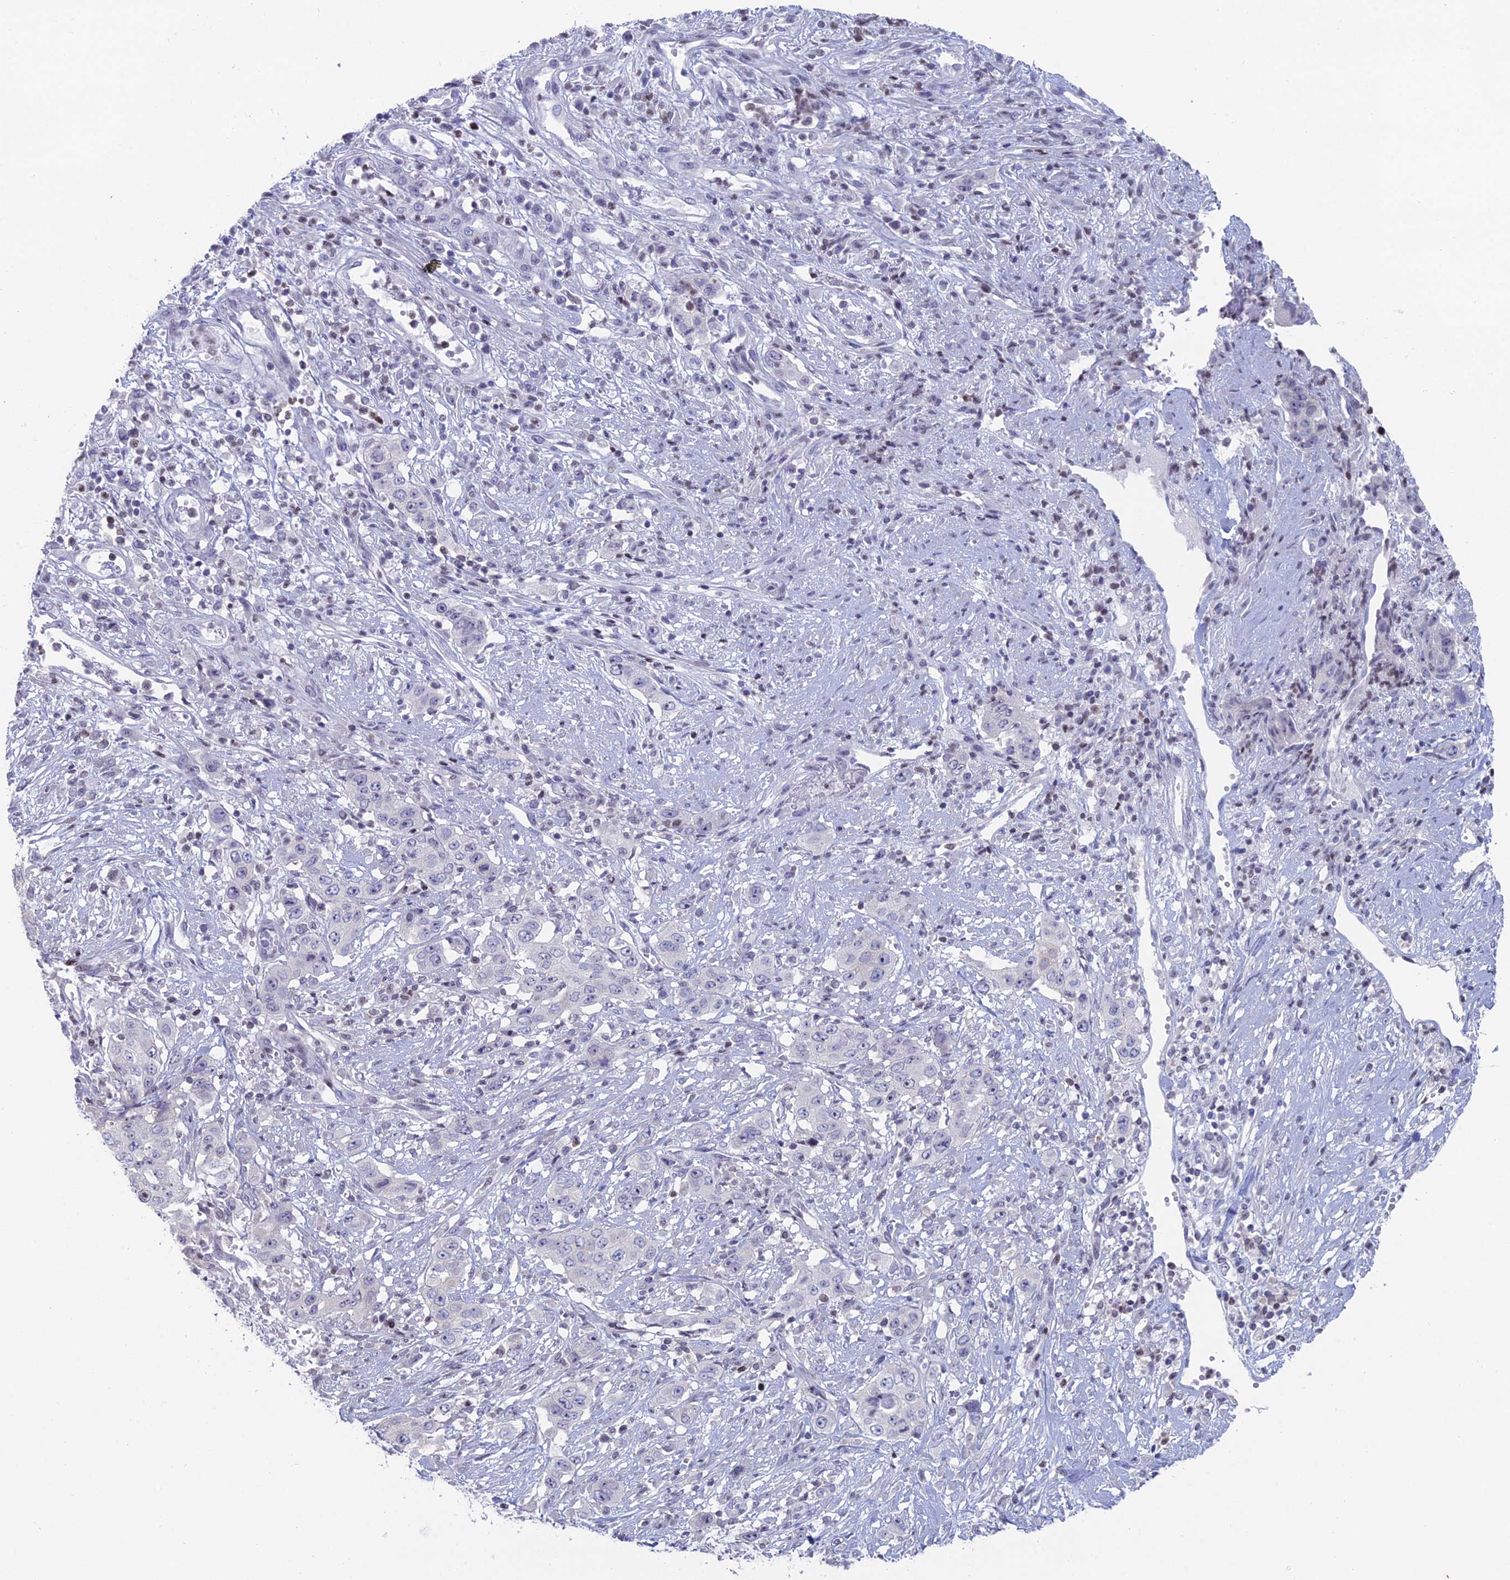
{"staining": {"intensity": "negative", "quantity": "none", "location": "none"}, "tissue": "stomach cancer", "cell_type": "Tumor cells", "image_type": "cancer", "snomed": [{"axis": "morphology", "description": "Adenocarcinoma, NOS"}, {"axis": "topography", "description": "Stomach, upper"}], "caption": "This image is of stomach cancer stained with IHC to label a protein in brown with the nuclei are counter-stained blue. There is no staining in tumor cells.", "gene": "CERS6", "patient": {"sex": "male", "age": 62}}